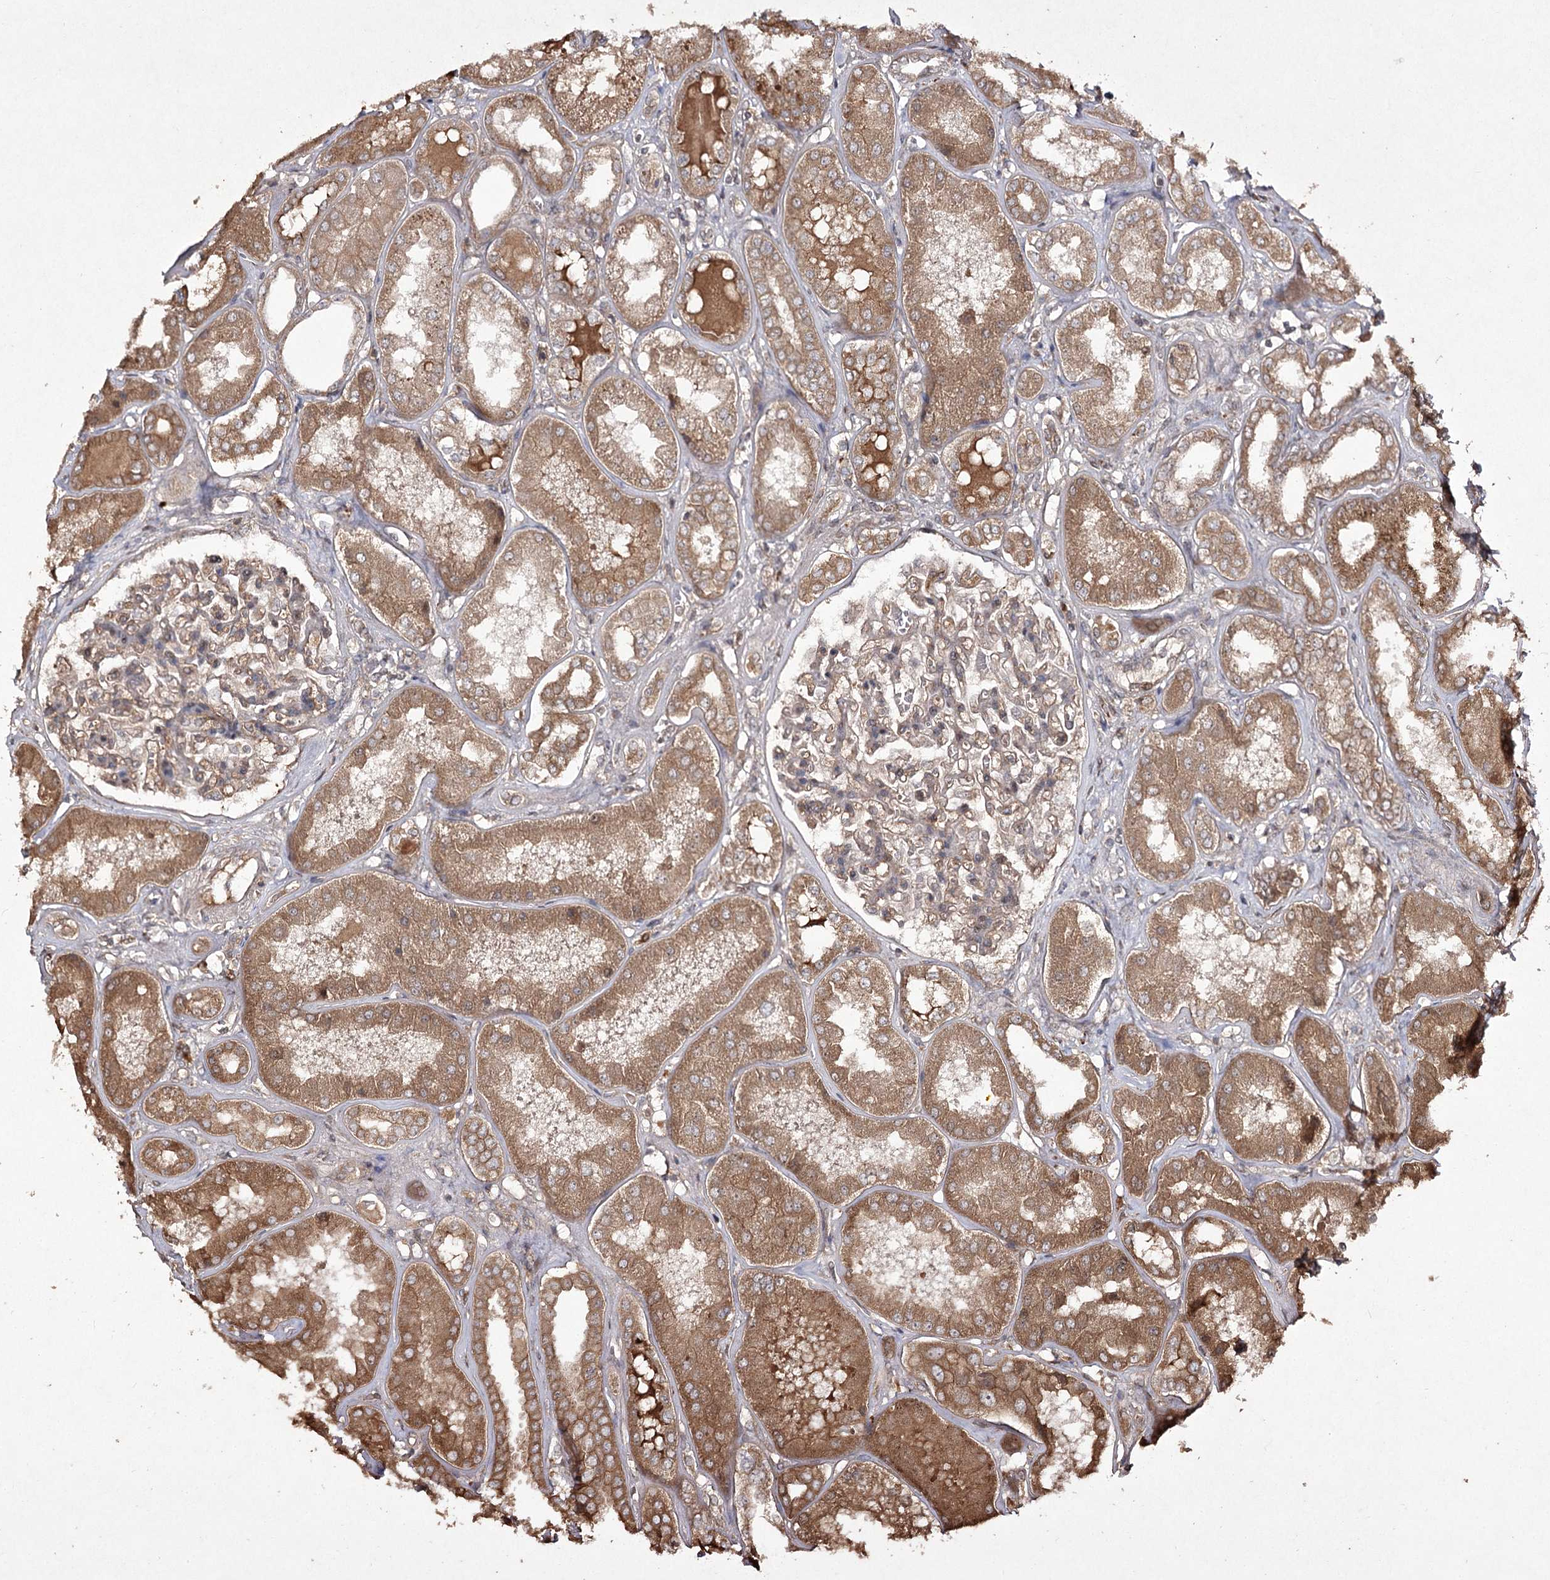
{"staining": {"intensity": "moderate", "quantity": ">75%", "location": "cytoplasmic/membranous"}, "tissue": "kidney", "cell_type": "Cells in glomeruli", "image_type": "normal", "snomed": [{"axis": "morphology", "description": "Normal tissue, NOS"}, {"axis": "topography", "description": "Kidney"}], "caption": "Immunohistochemistry (IHC) of unremarkable human kidney reveals medium levels of moderate cytoplasmic/membranous staining in about >75% of cells in glomeruli. (Brightfield microscopy of DAB IHC at high magnification).", "gene": "FANCL", "patient": {"sex": "female", "age": 56}}